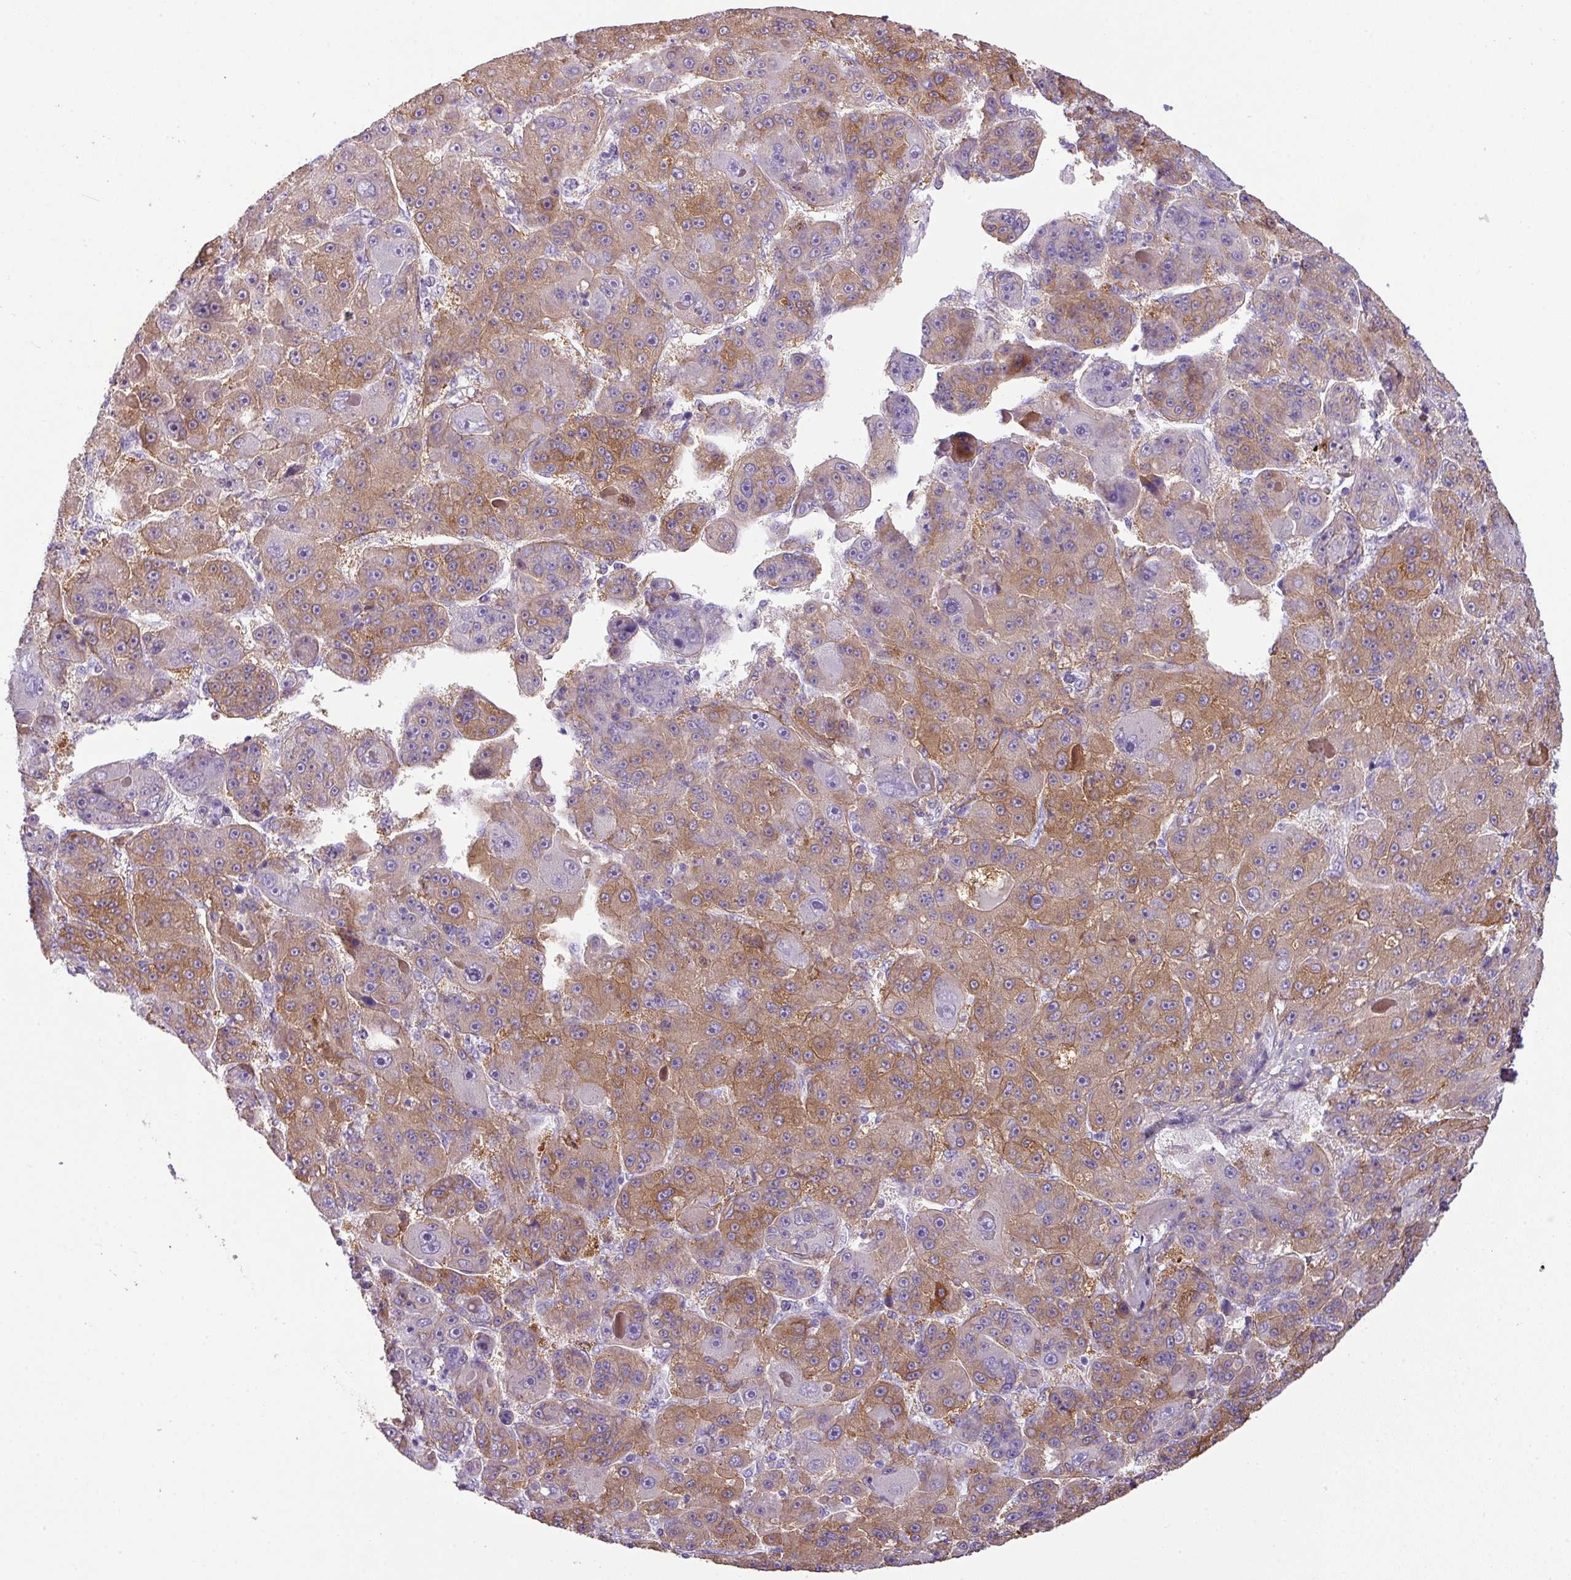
{"staining": {"intensity": "moderate", "quantity": "25%-75%", "location": "cytoplasmic/membranous"}, "tissue": "liver cancer", "cell_type": "Tumor cells", "image_type": "cancer", "snomed": [{"axis": "morphology", "description": "Carcinoma, Hepatocellular, NOS"}, {"axis": "topography", "description": "Liver"}], "caption": "A high-resolution histopathology image shows immunohistochemistry (IHC) staining of liver cancer (hepatocellular carcinoma), which demonstrates moderate cytoplasmic/membranous expression in approximately 25%-75% of tumor cells.", "gene": "PARD6G", "patient": {"sex": "male", "age": 76}}